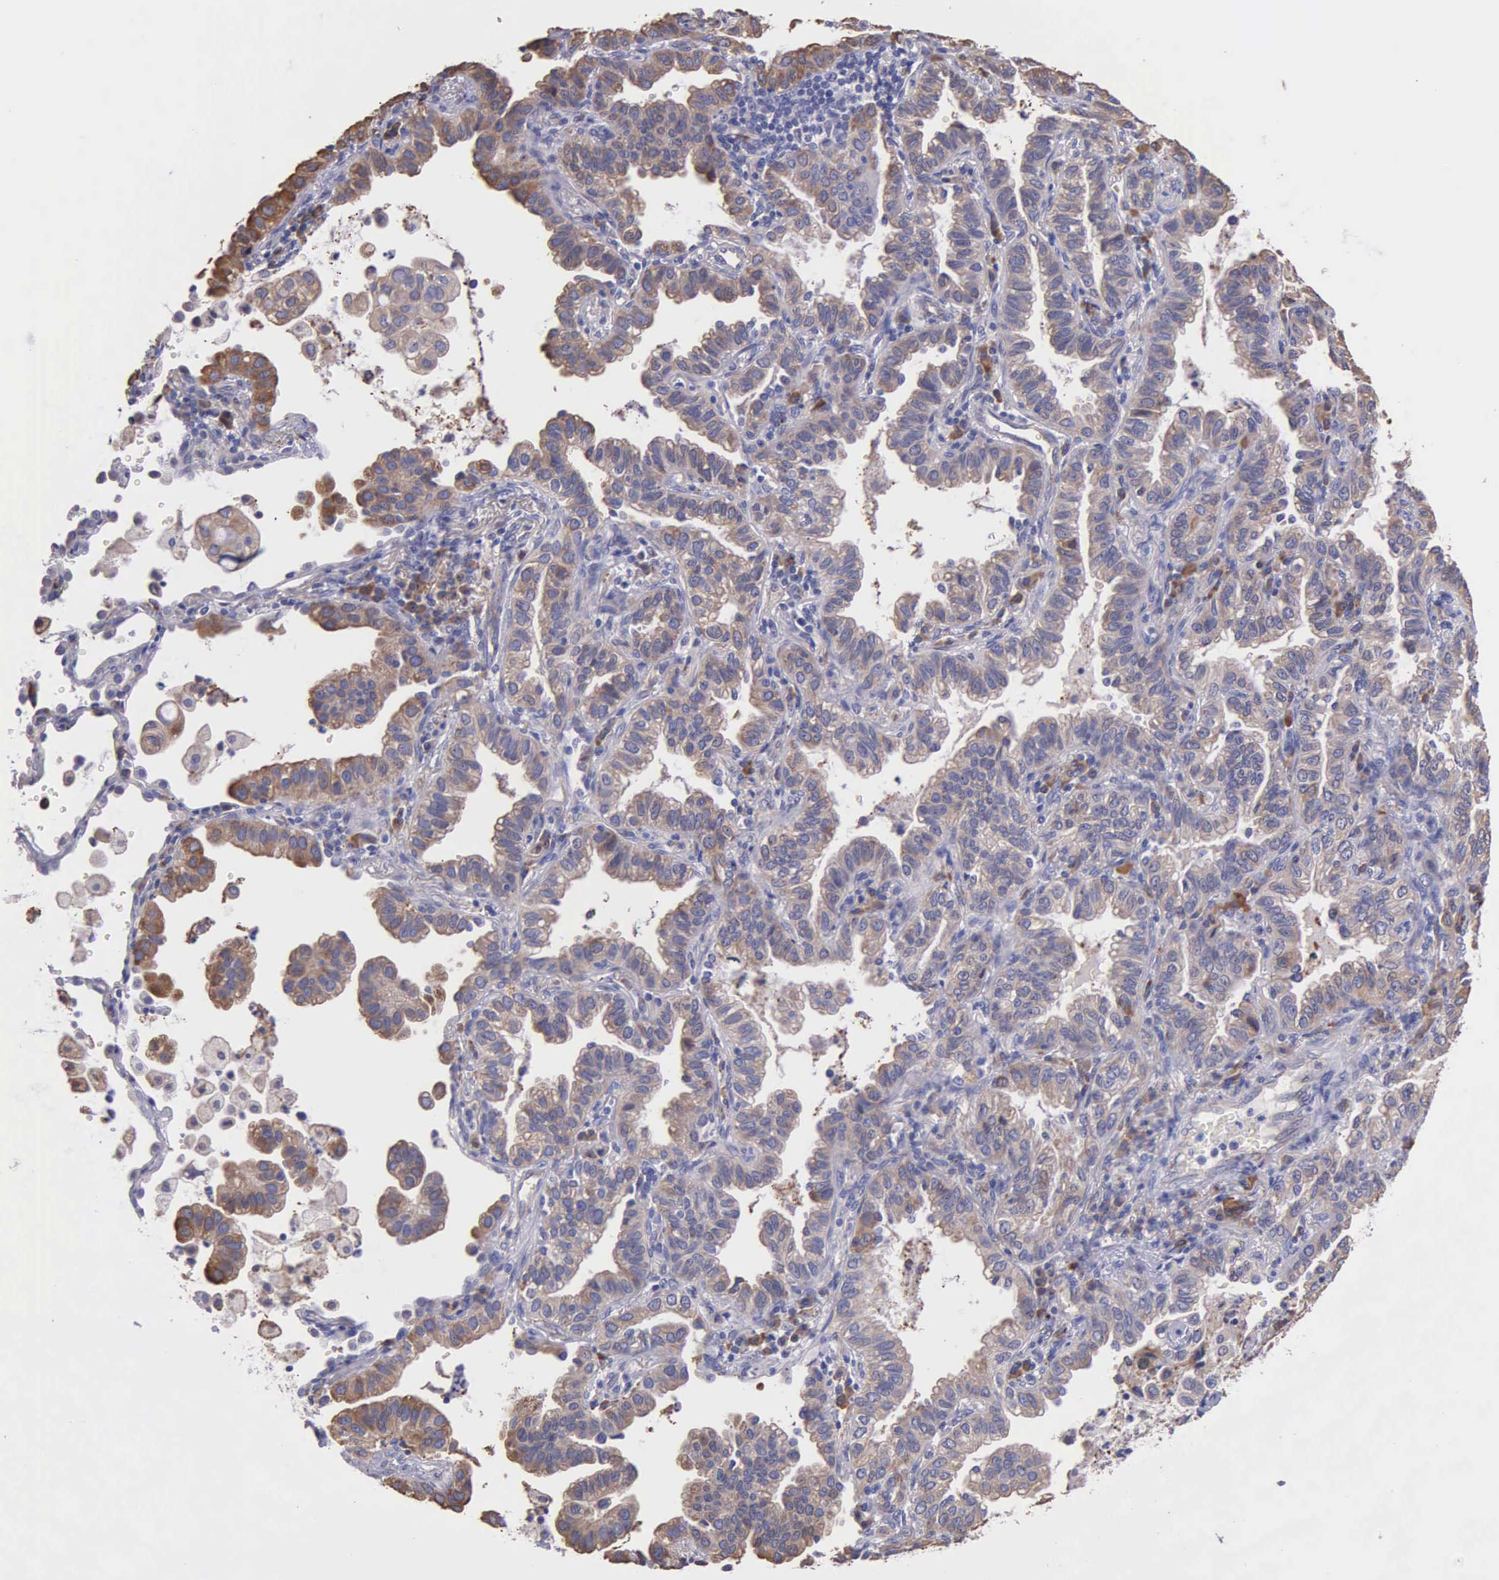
{"staining": {"intensity": "weak", "quantity": ">75%", "location": "cytoplasmic/membranous"}, "tissue": "lung cancer", "cell_type": "Tumor cells", "image_type": "cancer", "snomed": [{"axis": "morphology", "description": "Adenocarcinoma, NOS"}, {"axis": "topography", "description": "Lung"}], "caption": "The image reveals immunohistochemical staining of adenocarcinoma (lung). There is weak cytoplasmic/membranous expression is present in approximately >75% of tumor cells.", "gene": "ZC3H12B", "patient": {"sex": "female", "age": 50}}